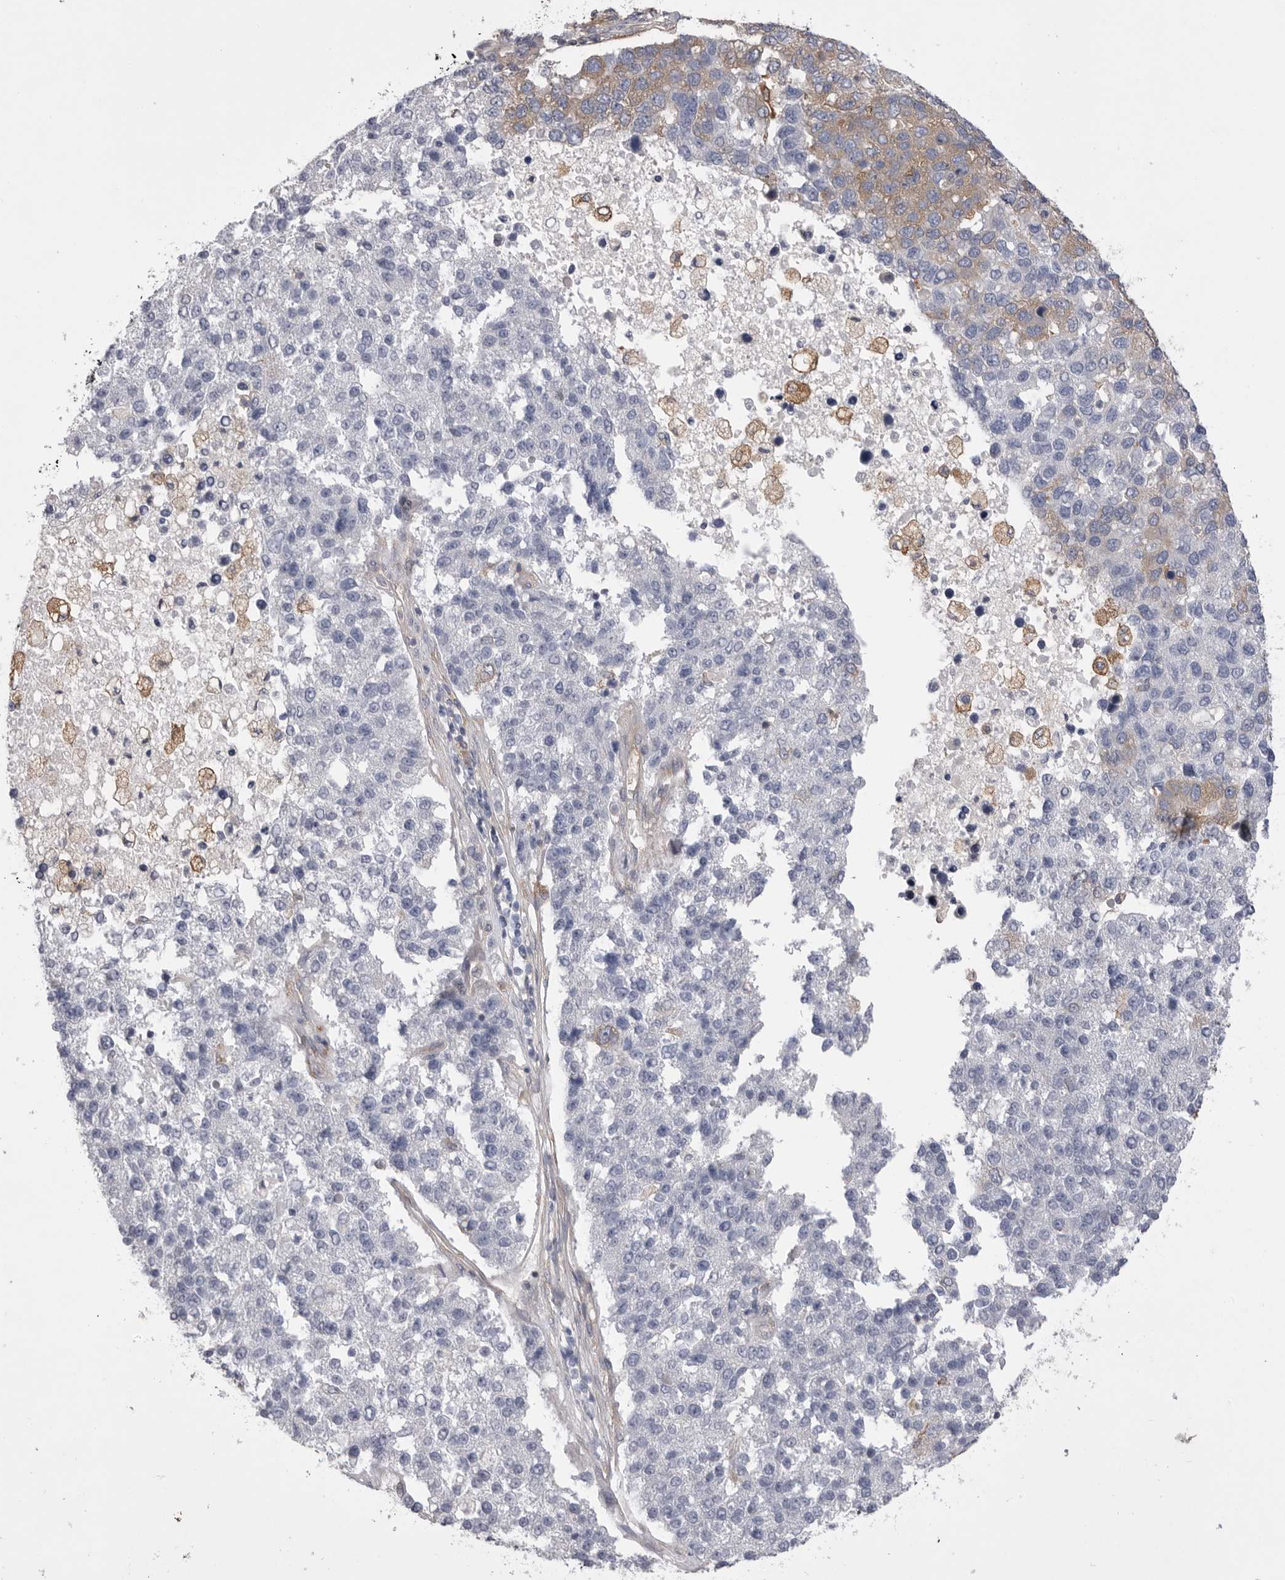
{"staining": {"intensity": "moderate", "quantity": "<25%", "location": "cytoplasmic/membranous"}, "tissue": "pancreatic cancer", "cell_type": "Tumor cells", "image_type": "cancer", "snomed": [{"axis": "morphology", "description": "Adenocarcinoma, NOS"}, {"axis": "topography", "description": "Pancreas"}], "caption": "Protein expression analysis of pancreatic cancer reveals moderate cytoplasmic/membranous staining in about <25% of tumor cells.", "gene": "VAC14", "patient": {"sex": "female", "age": 61}}